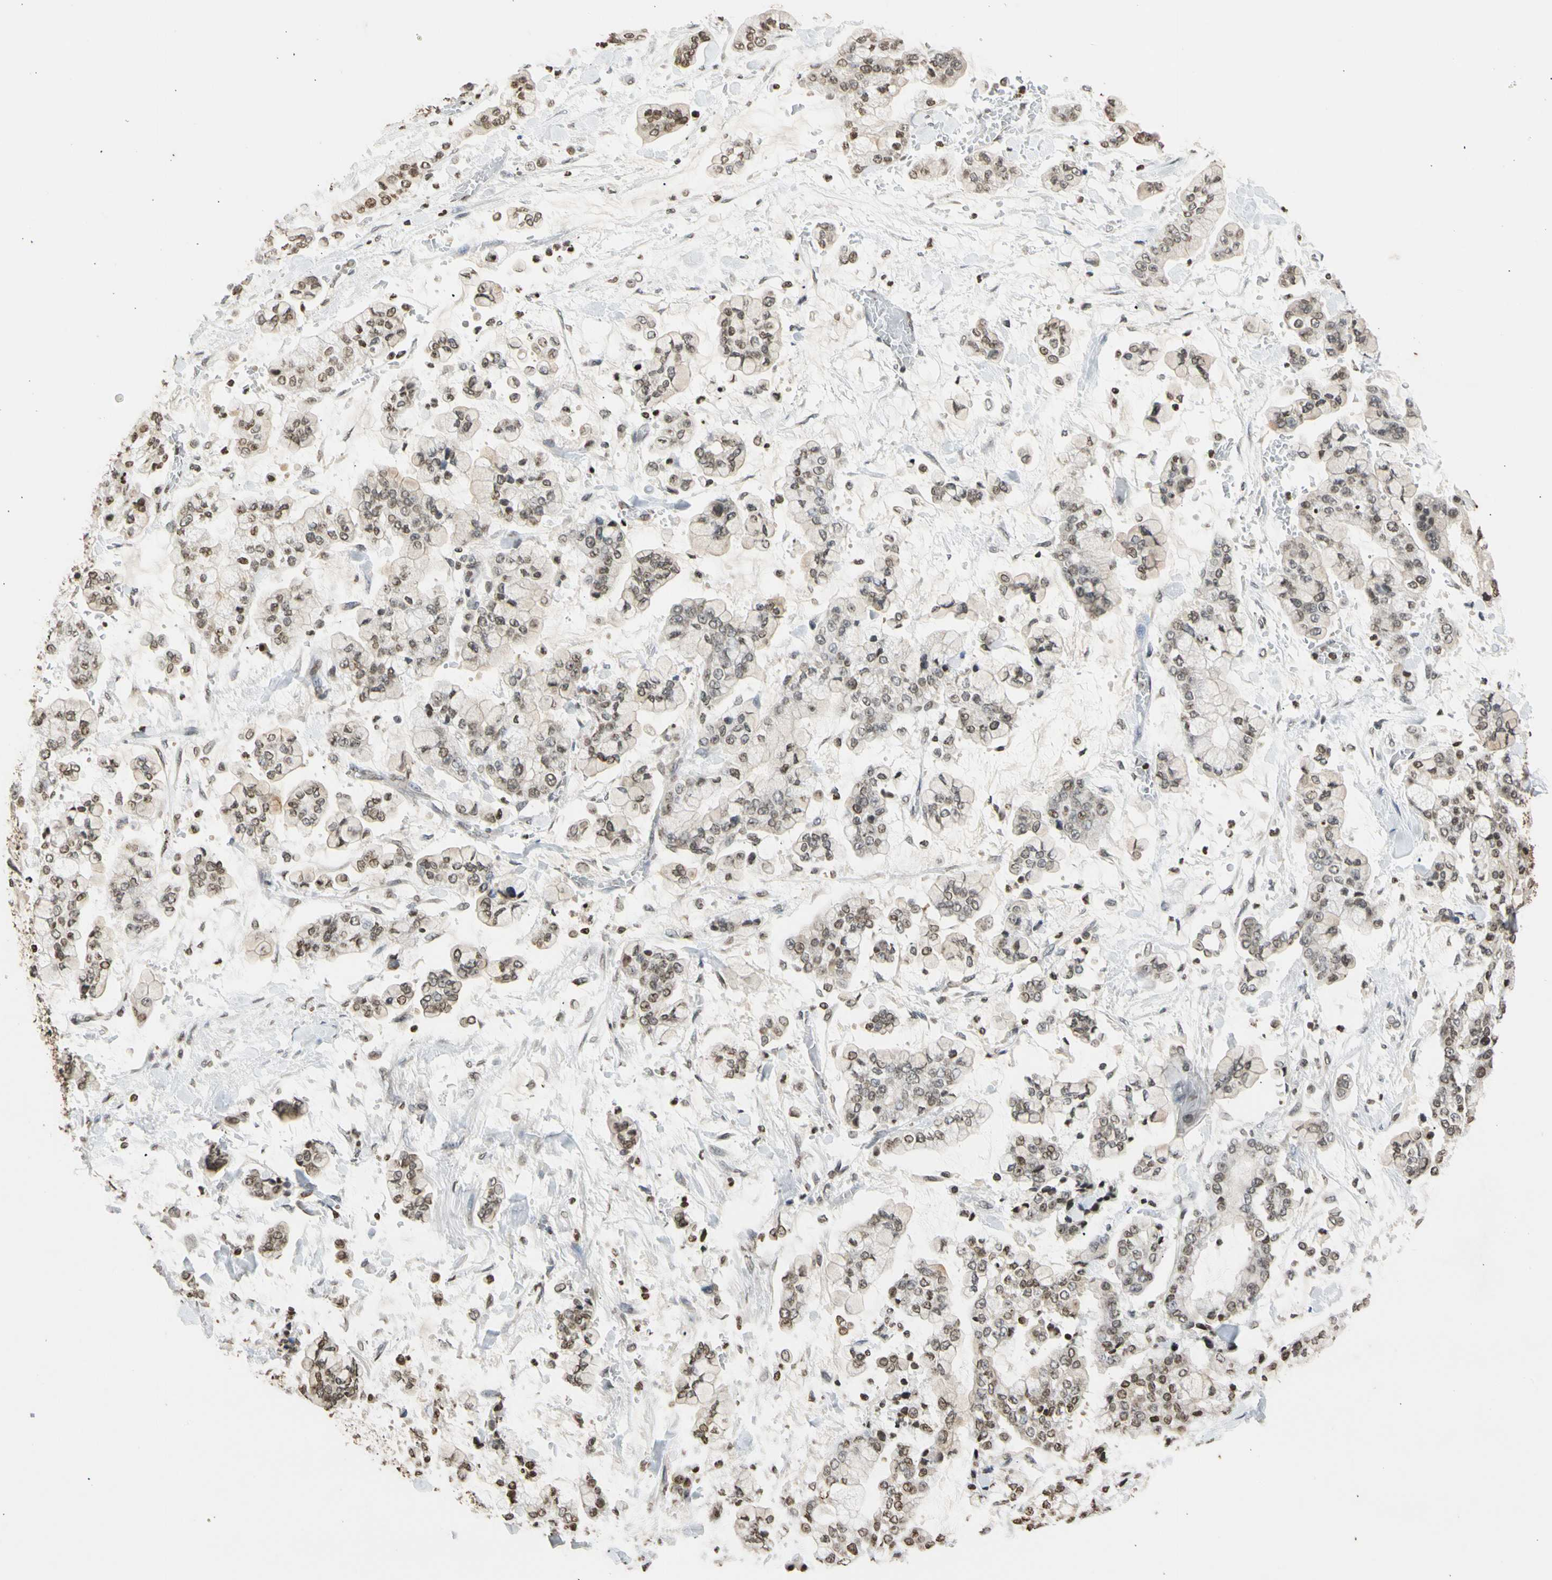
{"staining": {"intensity": "weak", "quantity": "25%-75%", "location": "cytoplasmic/membranous"}, "tissue": "stomach cancer", "cell_type": "Tumor cells", "image_type": "cancer", "snomed": [{"axis": "morphology", "description": "Normal tissue, NOS"}, {"axis": "morphology", "description": "Adenocarcinoma, NOS"}, {"axis": "topography", "description": "Stomach, upper"}, {"axis": "topography", "description": "Stomach"}], "caption": "Immunohistochemical staining of stomach cancer (adenocarcinoma) shows low levels of weak cytoplasmic/membranous protein staining in approximately 25%-75% of tumor cells.", "gene": "GPX4", "patient": {"sex": "male", "age": 76}}